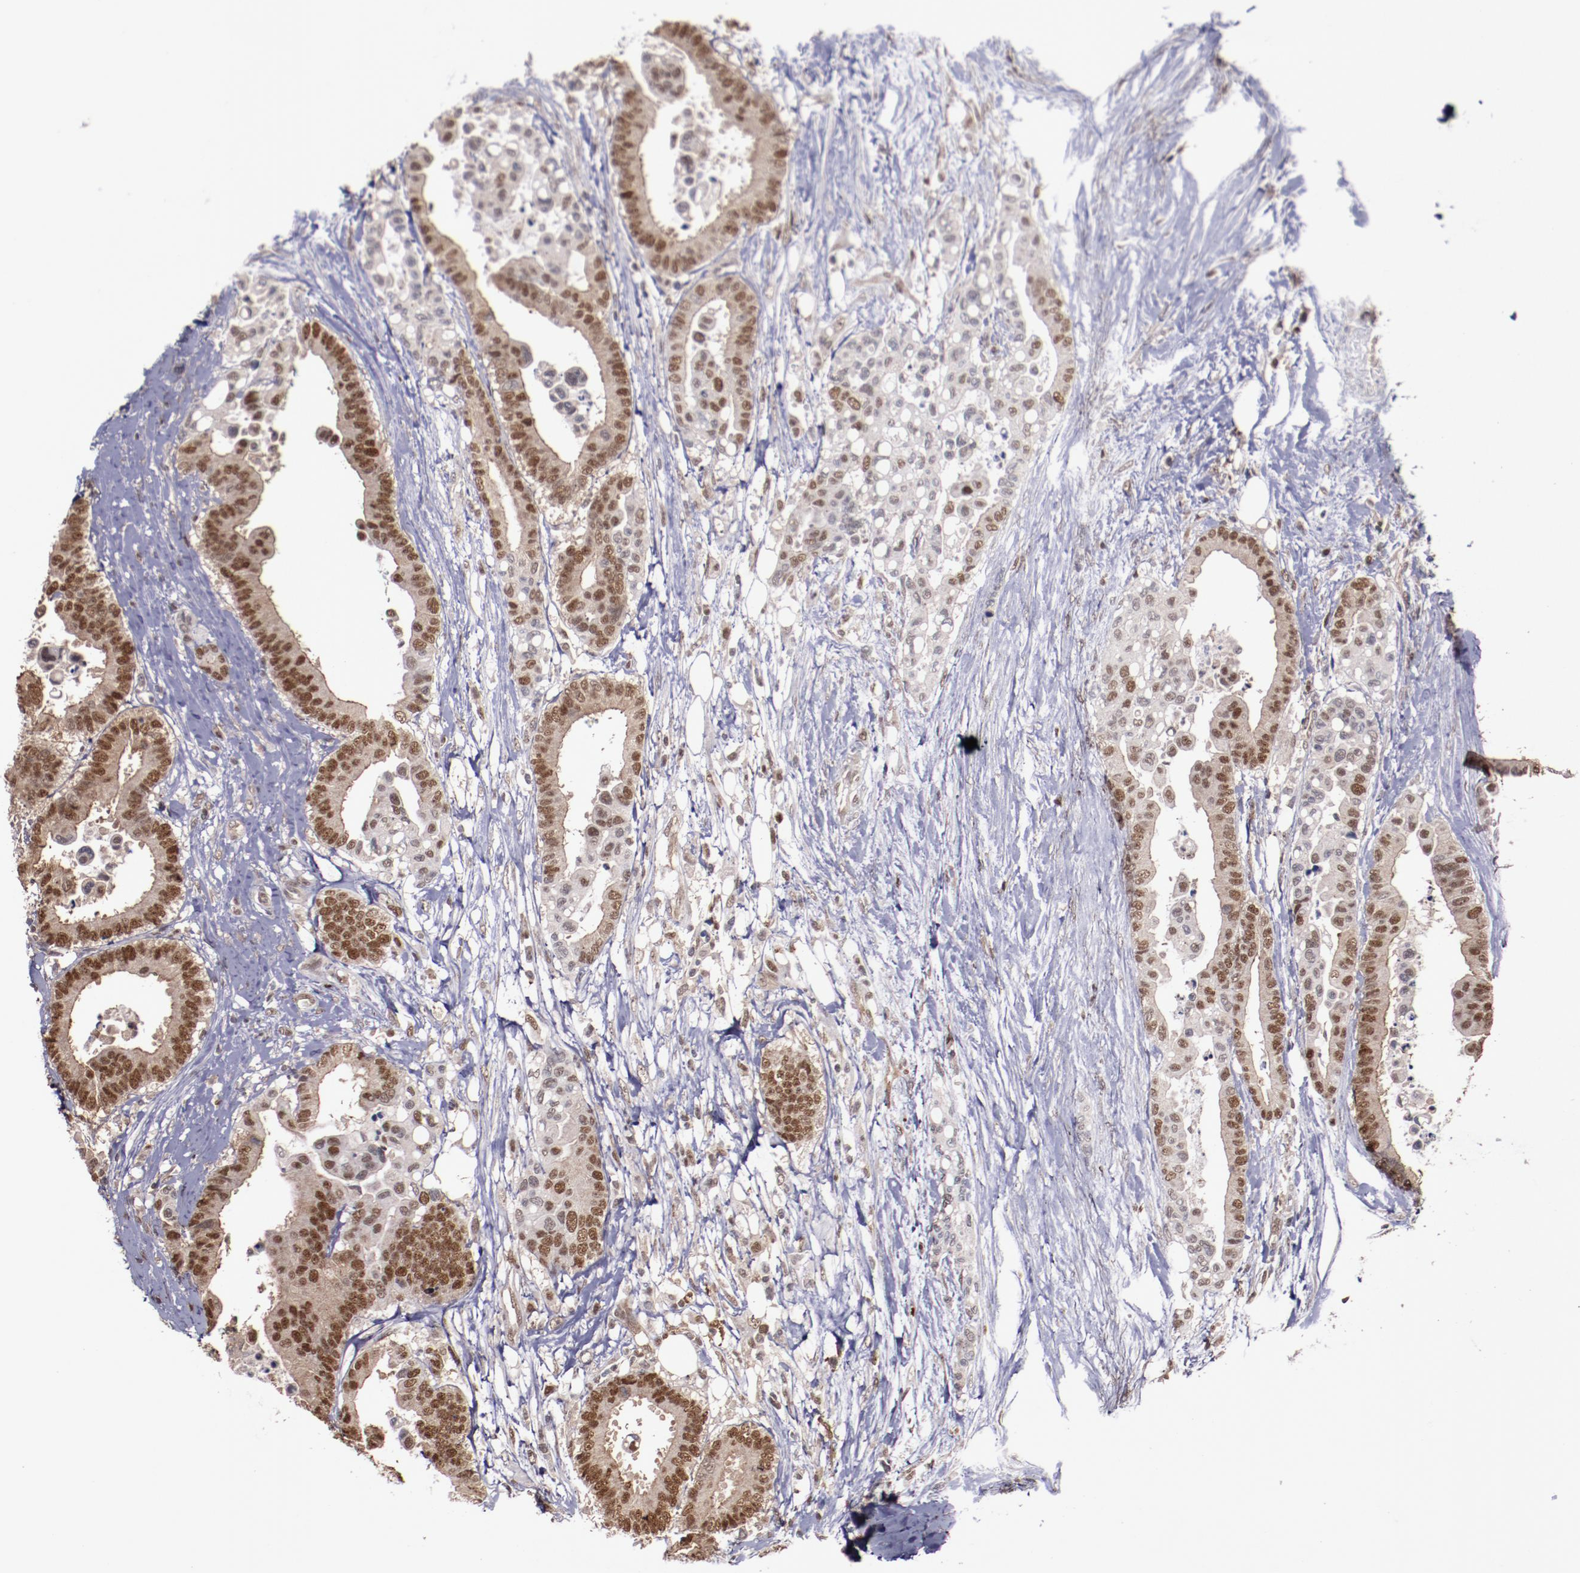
{"staining": {"intensity": "strong", "quantity": ">75%", "location": "nuclear"}, "tissue": "colorectal cancer", "cell_type": "Tumor cells", "image_type": "cancer", "snomed": [{"axis": "morphology", "description": "Adenocarcinoma, NOS"}, {"axis": "topography", "description": "Colon"}], "caption": "An IHC photomicrograph of neoplastic tissue is shown. Protein staining in brown shows strong nuclear positivity in colorectal cancer (adenocarcinoma) within tumor cells. Immunohistochemistry stains the protein of interest in brown and the nuclei are stained blue.", "gene": "CHEK2", "patient": {"sex": "male", "age": 82}}